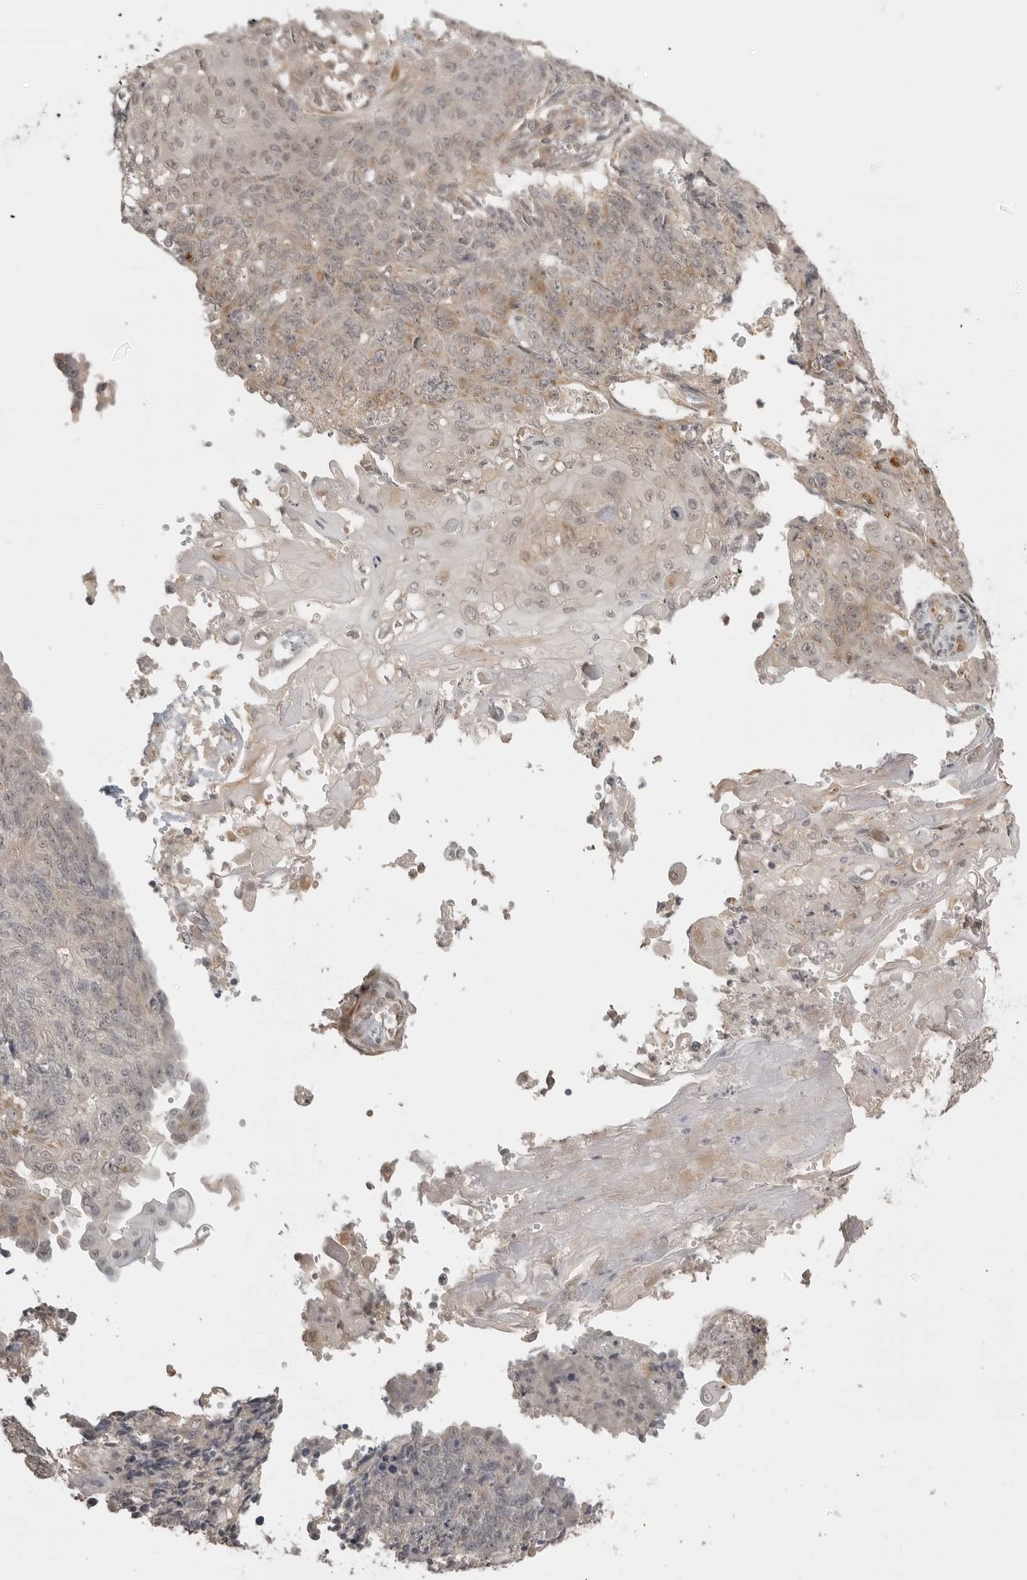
{"staining": {"intensity": "weak", "quantity": "<25%", "location": "cytoplasmic/membranous"}, "tissue": "endometrial cancer", "cell_type": "Tumor cells", "image_type": "cancer", "snomed": [{"axis": "morphology", "description": "Adenocarcinoma, NOS"}, {"axis": "topography", "description": "Endometrium"}], "caption": "Immunohistochemical staining of endometrial cancer (adenocarcinoma) displays no significant staining in tumor cells.", "gene": "SMG8", "patient": {"sex": "female", "age": 32}}